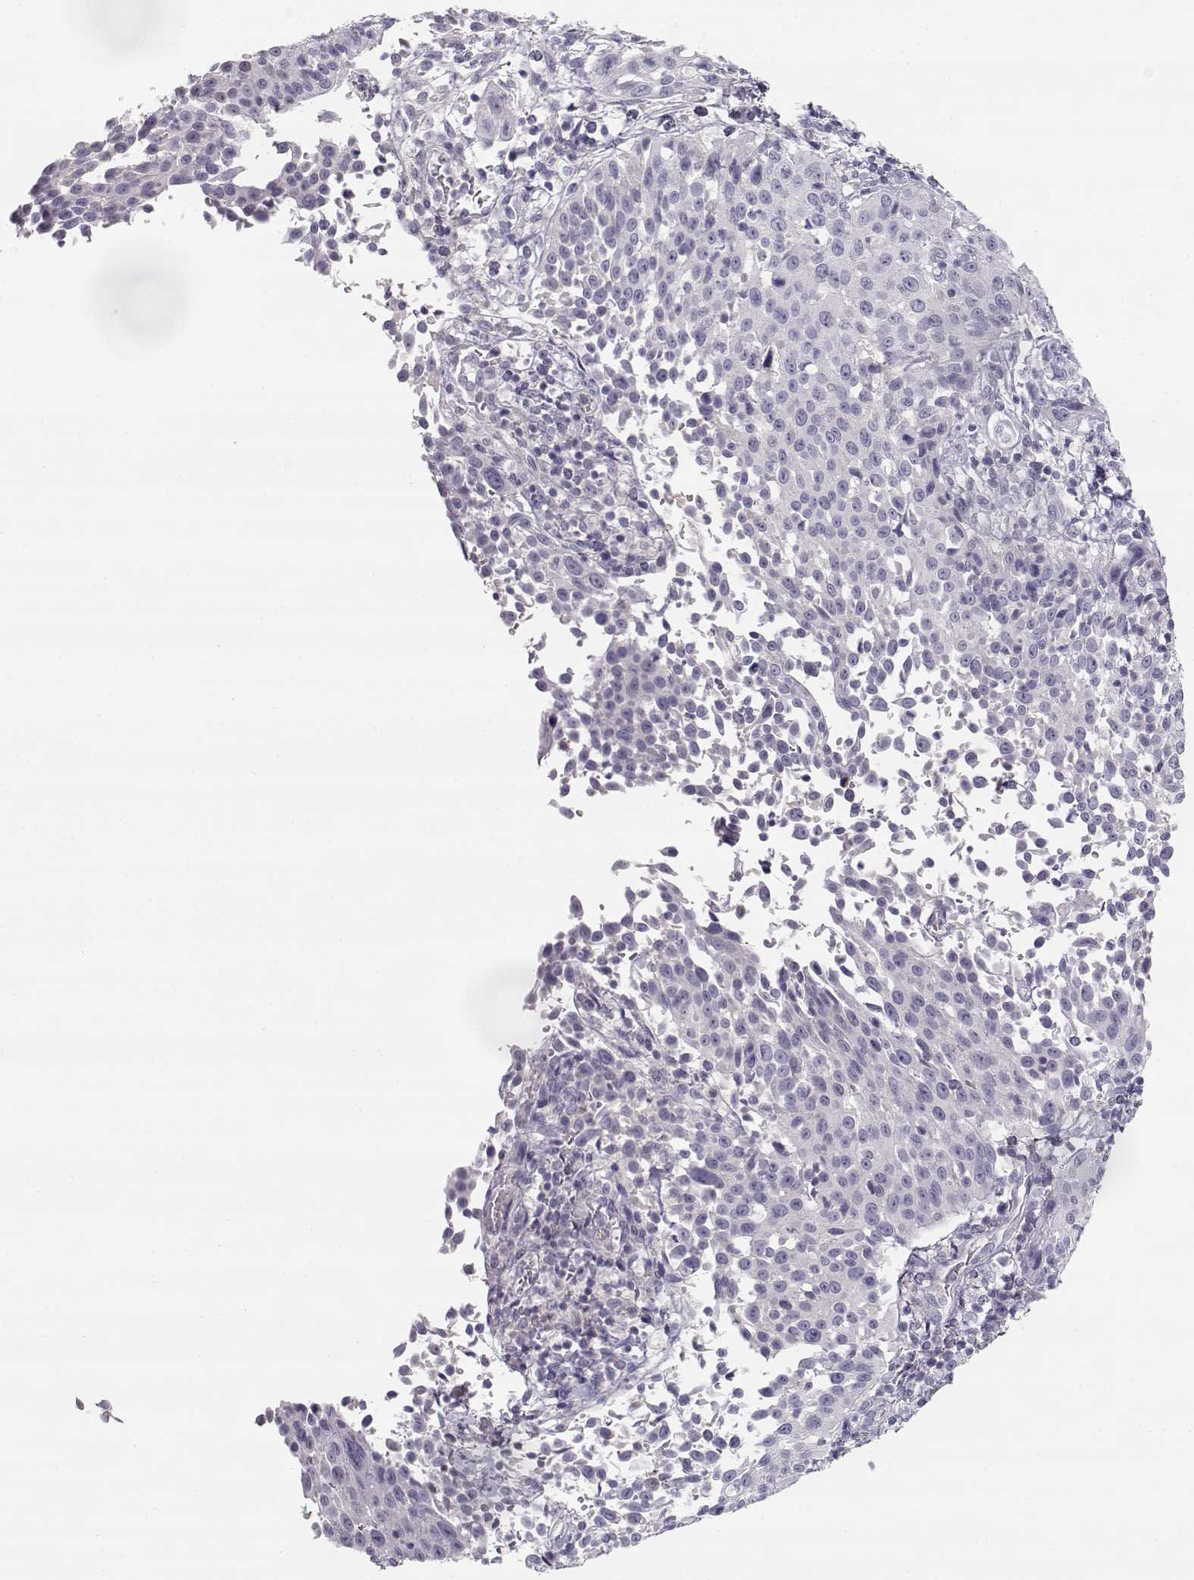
{"staining": {"intensity": "negative", "quantity": "none", "location": "none"}, "tissue": "cervical cancer", "cell_type": "Tumor cells", "image_type": "cancer", "snomed": [{"axis": "morphology", "description": "Squamous cell carcinoma, NOS"}, {"axis": "topography", "description": "Cervix"}], "caption": "Immunohistochemical staining of squamous cell carcinoma (cervical) shows no significant staining in tumor cells.", "gene": "LEPR", "patient": {"sex": "female", "age": 26}}